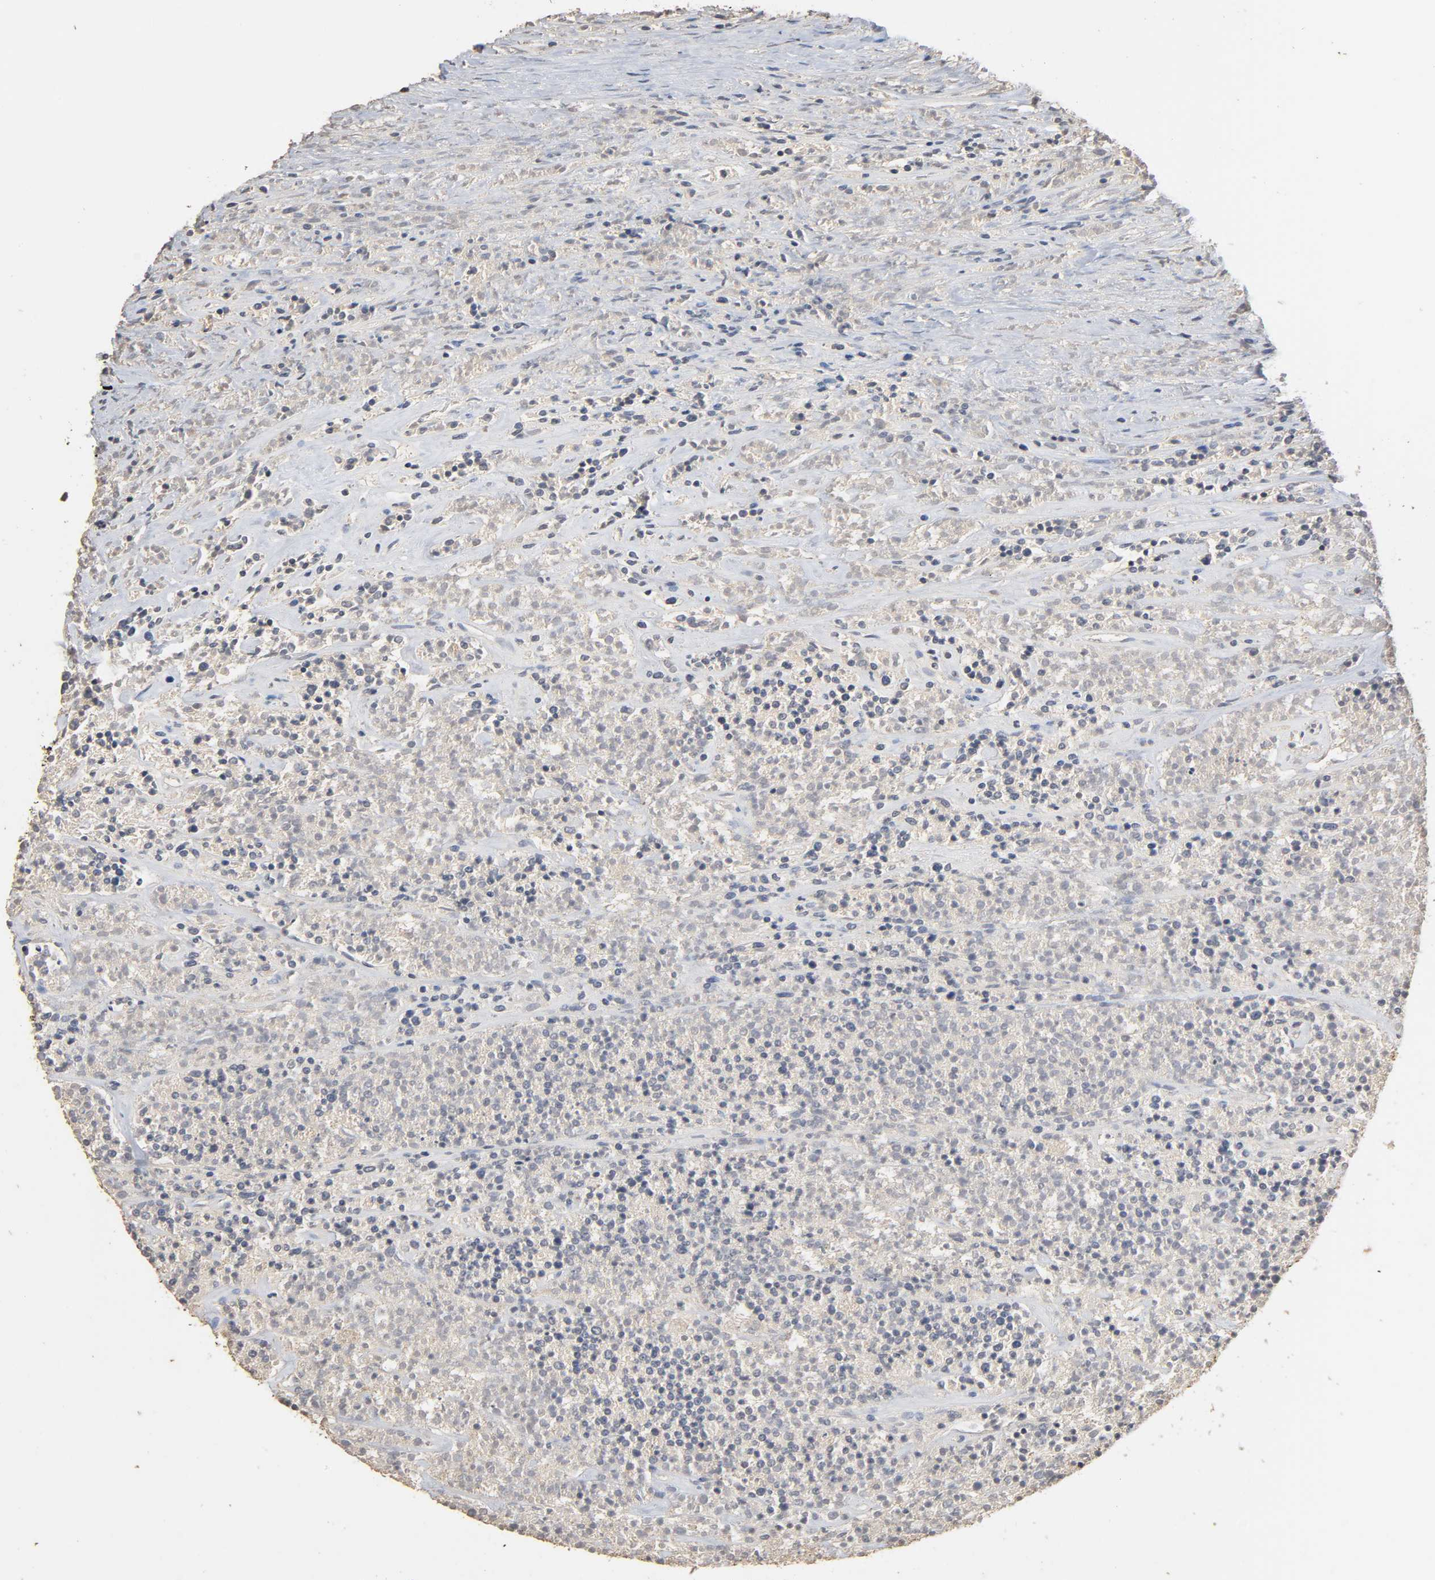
{"staining": {"intensity": "negative", "quantity": "none", "location": "none"}, "tissue": "lymphoma", "cell_type": "Tumor cells", "image_type": "cancer", "snomed": [{"axis": "morphology", "description": "Malignant lymphoma, non-Hodgkin's type, High grade"}, {"axis": "topography", "description": "Lymph node"}], "caption": "Tumor cells show no significant positivity in high-grade malignant lymphoma, non-Hodgkin's type.", "gene": "ARHGEF7", "patient": {"sex": "female", "age": 73}}